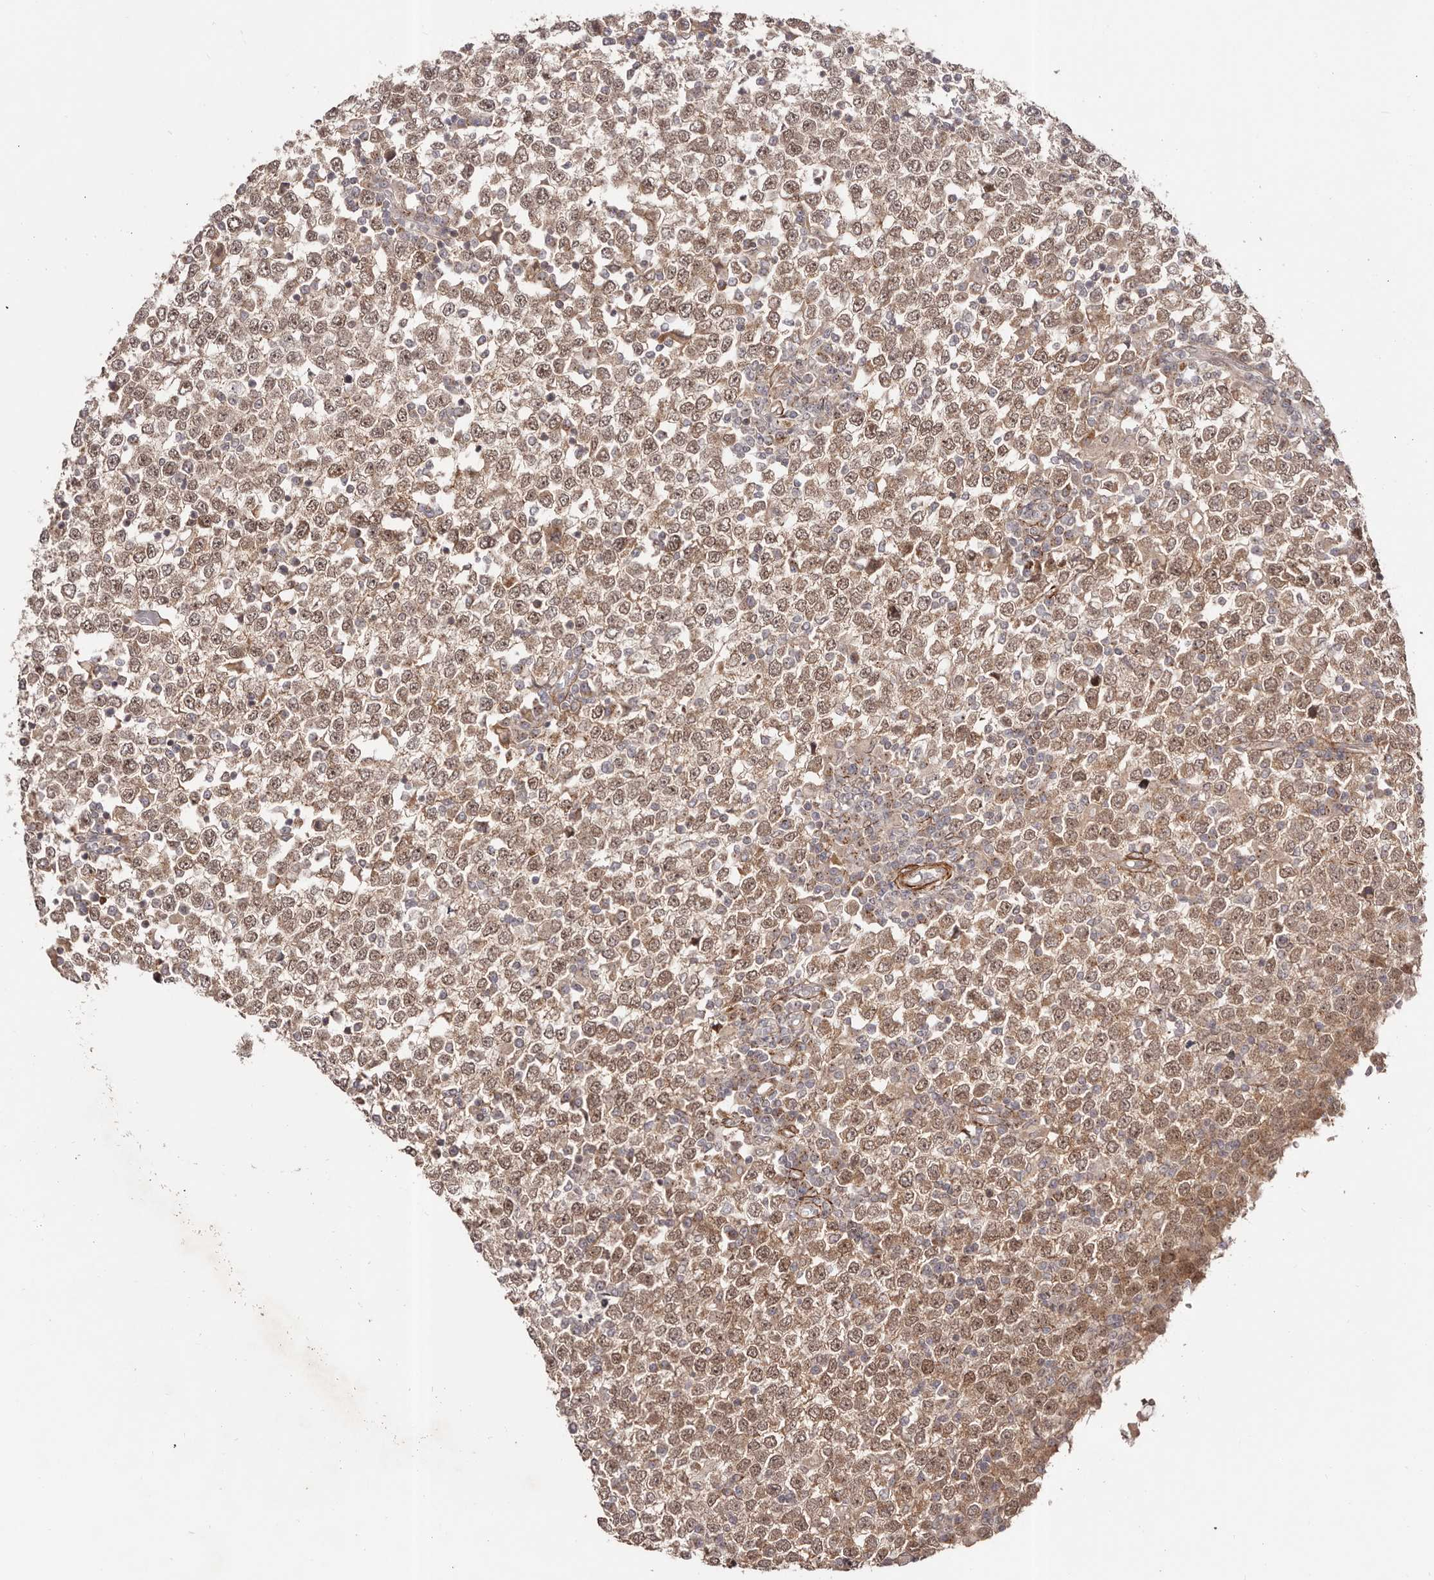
{"staining": {"intensity": "moderate", "quantity": ">75%", "location": "cytoplasmic/membranous,nuclear"}, "tissue": "testis cancer", "cell_type": "Tumor cells", "image_type": "cancer", "snomed": [{"axis": "morphology", "description": "Seminoma, NOS"}, {"axis": "topography", "description": "Testis"}], "caption": "High-power microscopy captured an immunohistochemistry (IHC) image of testis seminoma, revealing moderate cytoplasmic/membranous and nuclear positivity in approximately >75% of tumor cells. The staining is performed using DAB (3,3'-diaminobenzidine) brown chromogen to label protein expression. The nuclei are counter-stained blue using hematoxylin.", "gene": "MICAL2", "patient": {"sex": "male", "age": 65}}